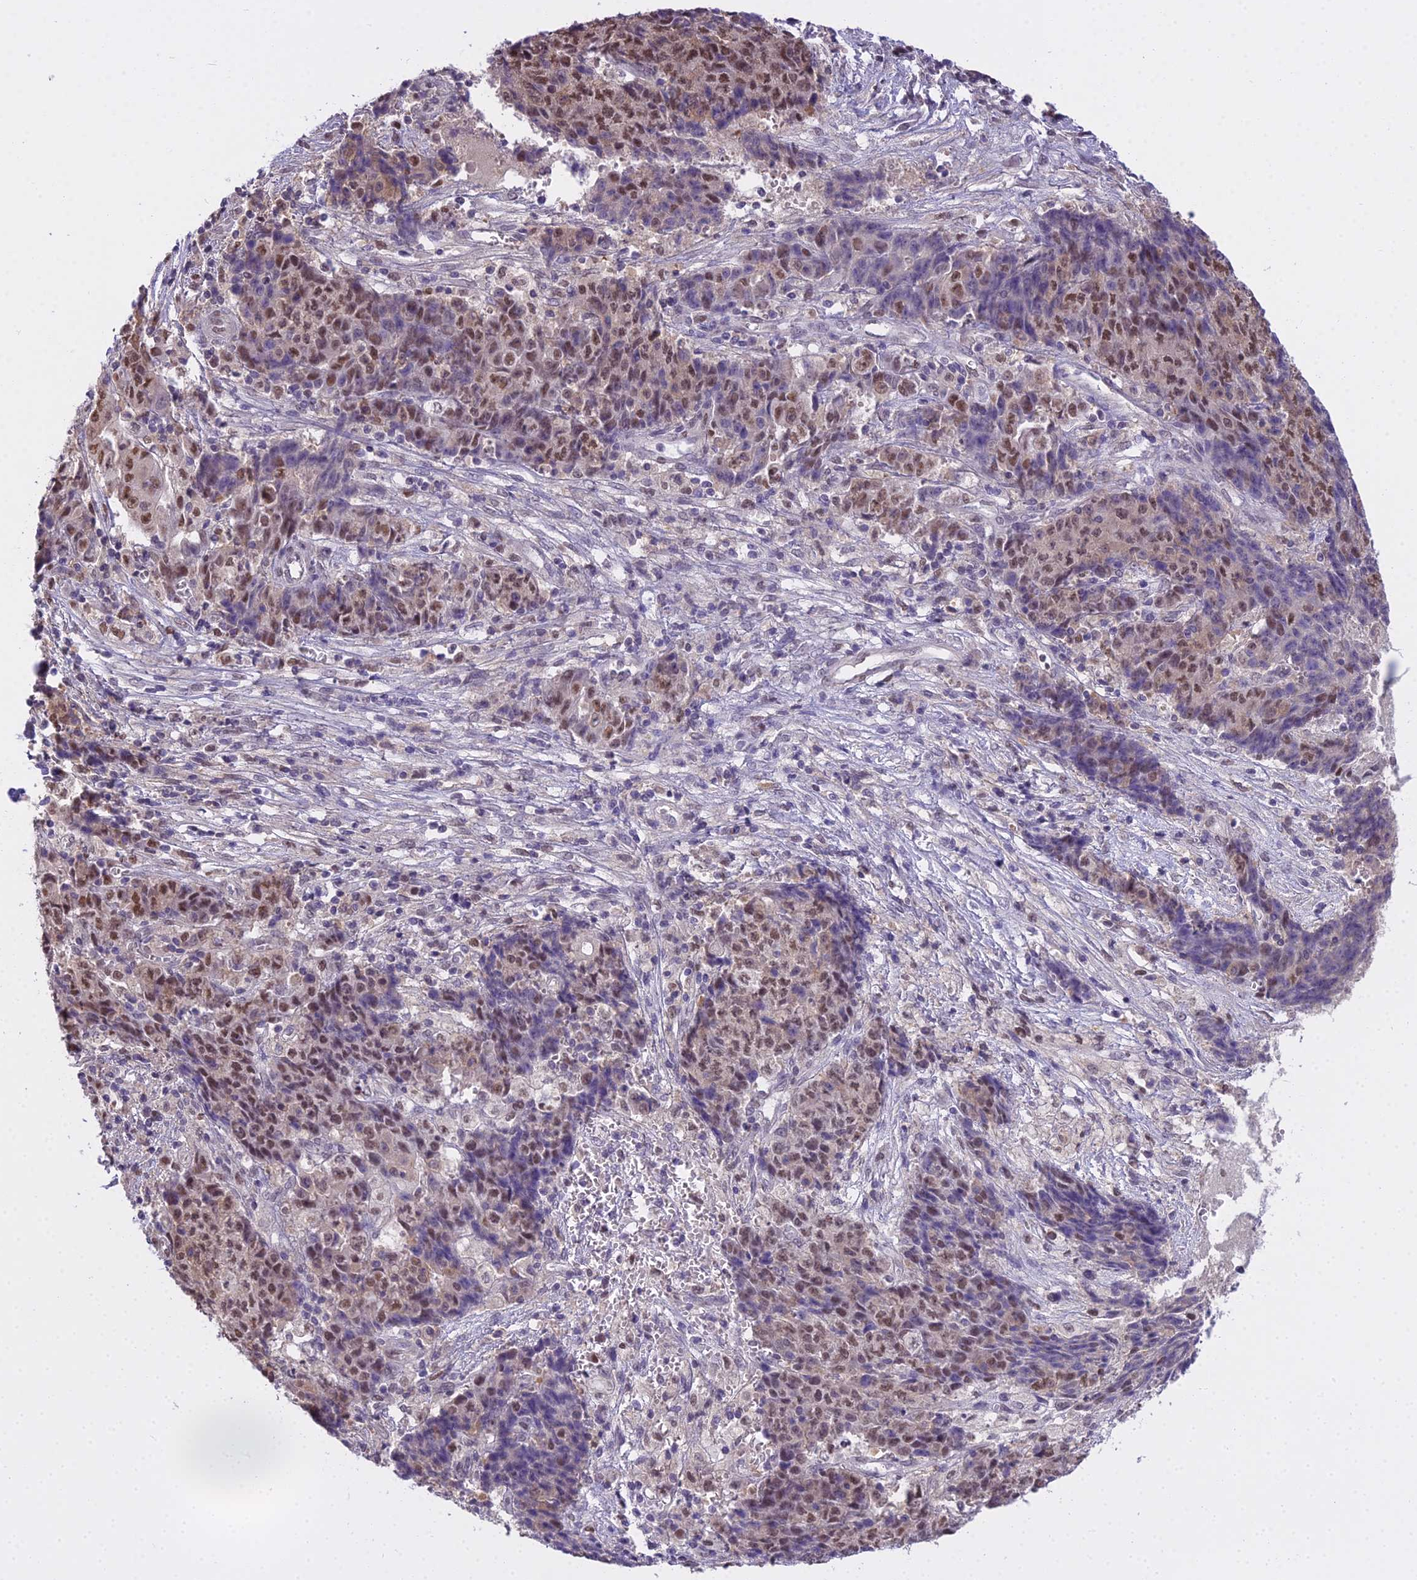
{"staining": {"intensity": "moderate", "quantity": ">75%", "location": "nuclear"}, "tissue": "ovarian cancer", "cell_type": "Tumor cells", "image_type": "cancer", "snomed": [{"axis": "morphology", "description": "Carcinoma, endometroid"}, {"axis": "topography", "description": "Ovary"}], "caption": "IHC staining of ovarian endometroid carcinoma, which demonstrates medium levels of moderate nuclear positivity in about >75% of tumor cells indicating moderate nuclear protein positivity. The staining was performed using DAB (brown) for protein detection and nuclei were counterstained in hematoxylin (blue).", "gene": "MAT2A", "patient": {"sex": "female", "age": 42}}